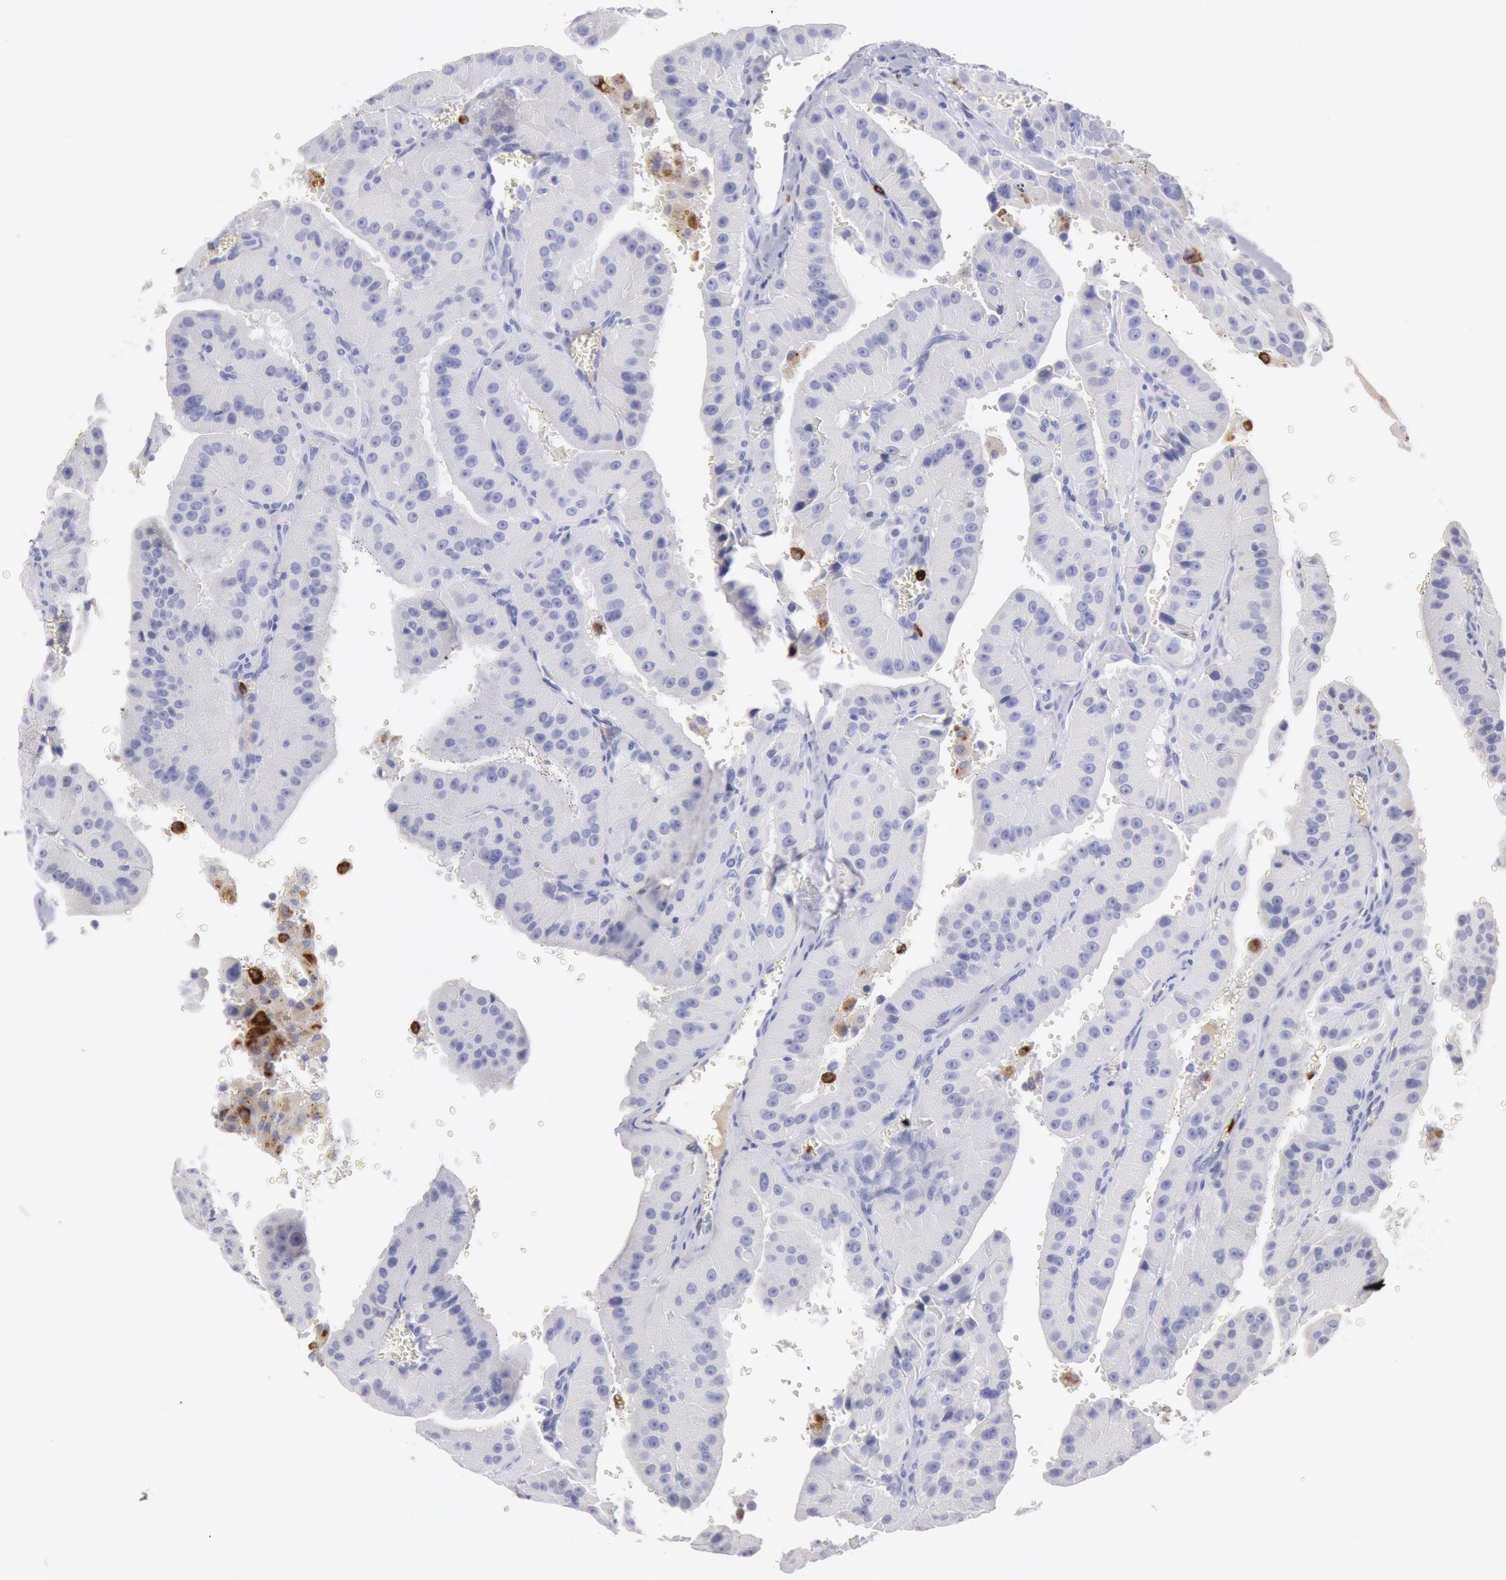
{"staining": {"intensity": "negative", "quantity": "none", "location": "none"}, "tissue": "thyroid cancer", "cell_type": "Tumor cells", "image_type": "cancer", "snomed": [{"axis": "morphology", "description": "Carcinoma, NOS"}, {"axis": "topography", "description": "Thyroid gland"}], "caption": "An IHC photomicrograph of thyroid carcinoma is shown. There is no staining in tumor cells of thyroid carcinoma. (DAB (3,3'-diaminobenzidine) immunohistochemistry (IHC), high magnification).", "gene": "FCN1", "patient": {"sex": "male", "age": 76}}